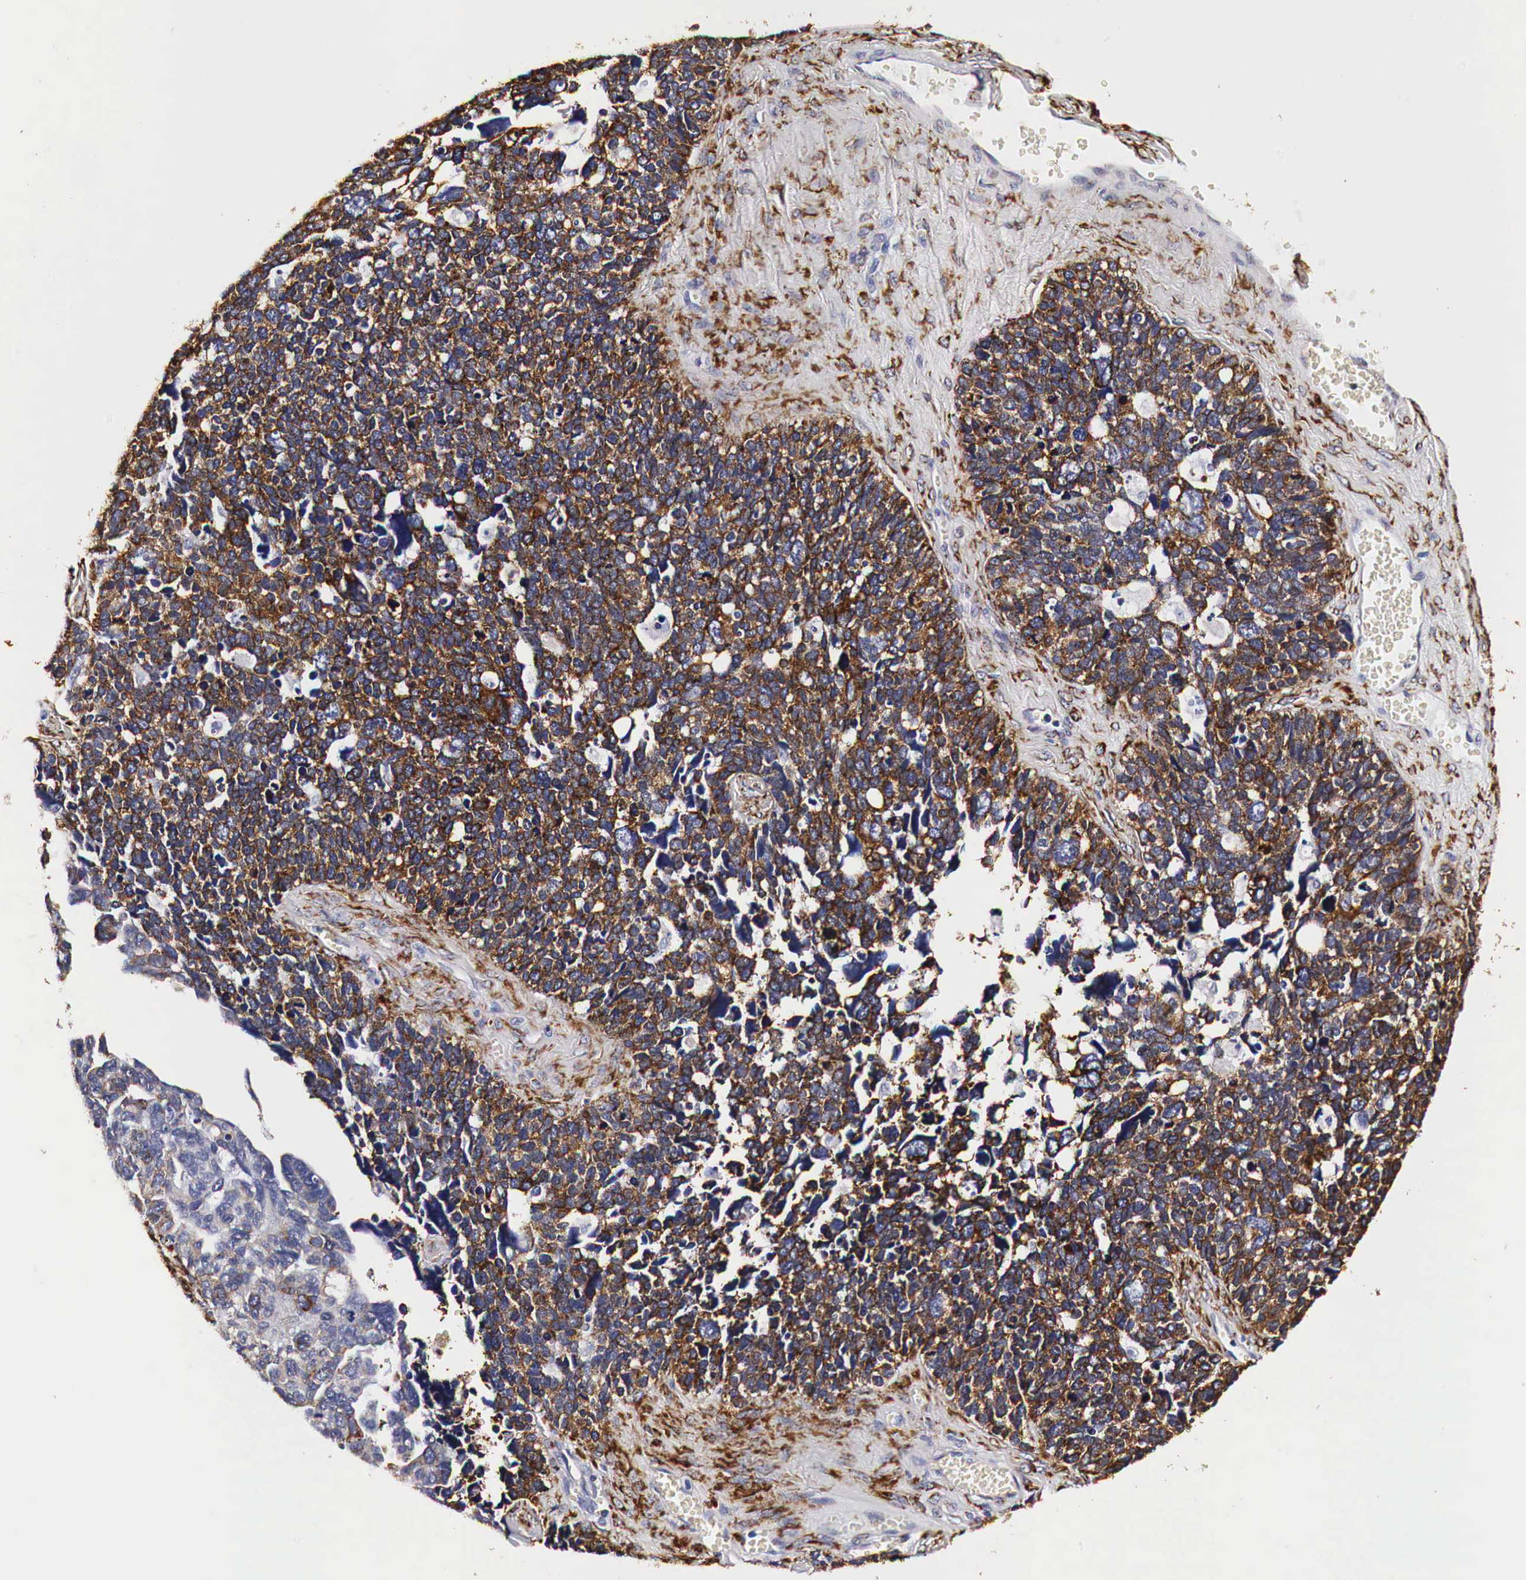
{"staining": {"intensity": "strong", "quantity": ">75%", "location": "cytoplasmic/membranous"}, "tissue": "ovarian cancer", "cell_type": "Tumor cells", "image_type": "cancer", "snomed": [{"axis": "morphology", "description": "Cystadenocarcinoma, serous, NOS"}, {"axis": "topography", "description": "Ovary"}], "caption": "Ovarian cancer (serous cystadenocarcinoma) stained with a protein marker exhibits strong staining in tumor cells.", "gene": "CKAP4", "patient": {"sex": "female", "age": 77}}